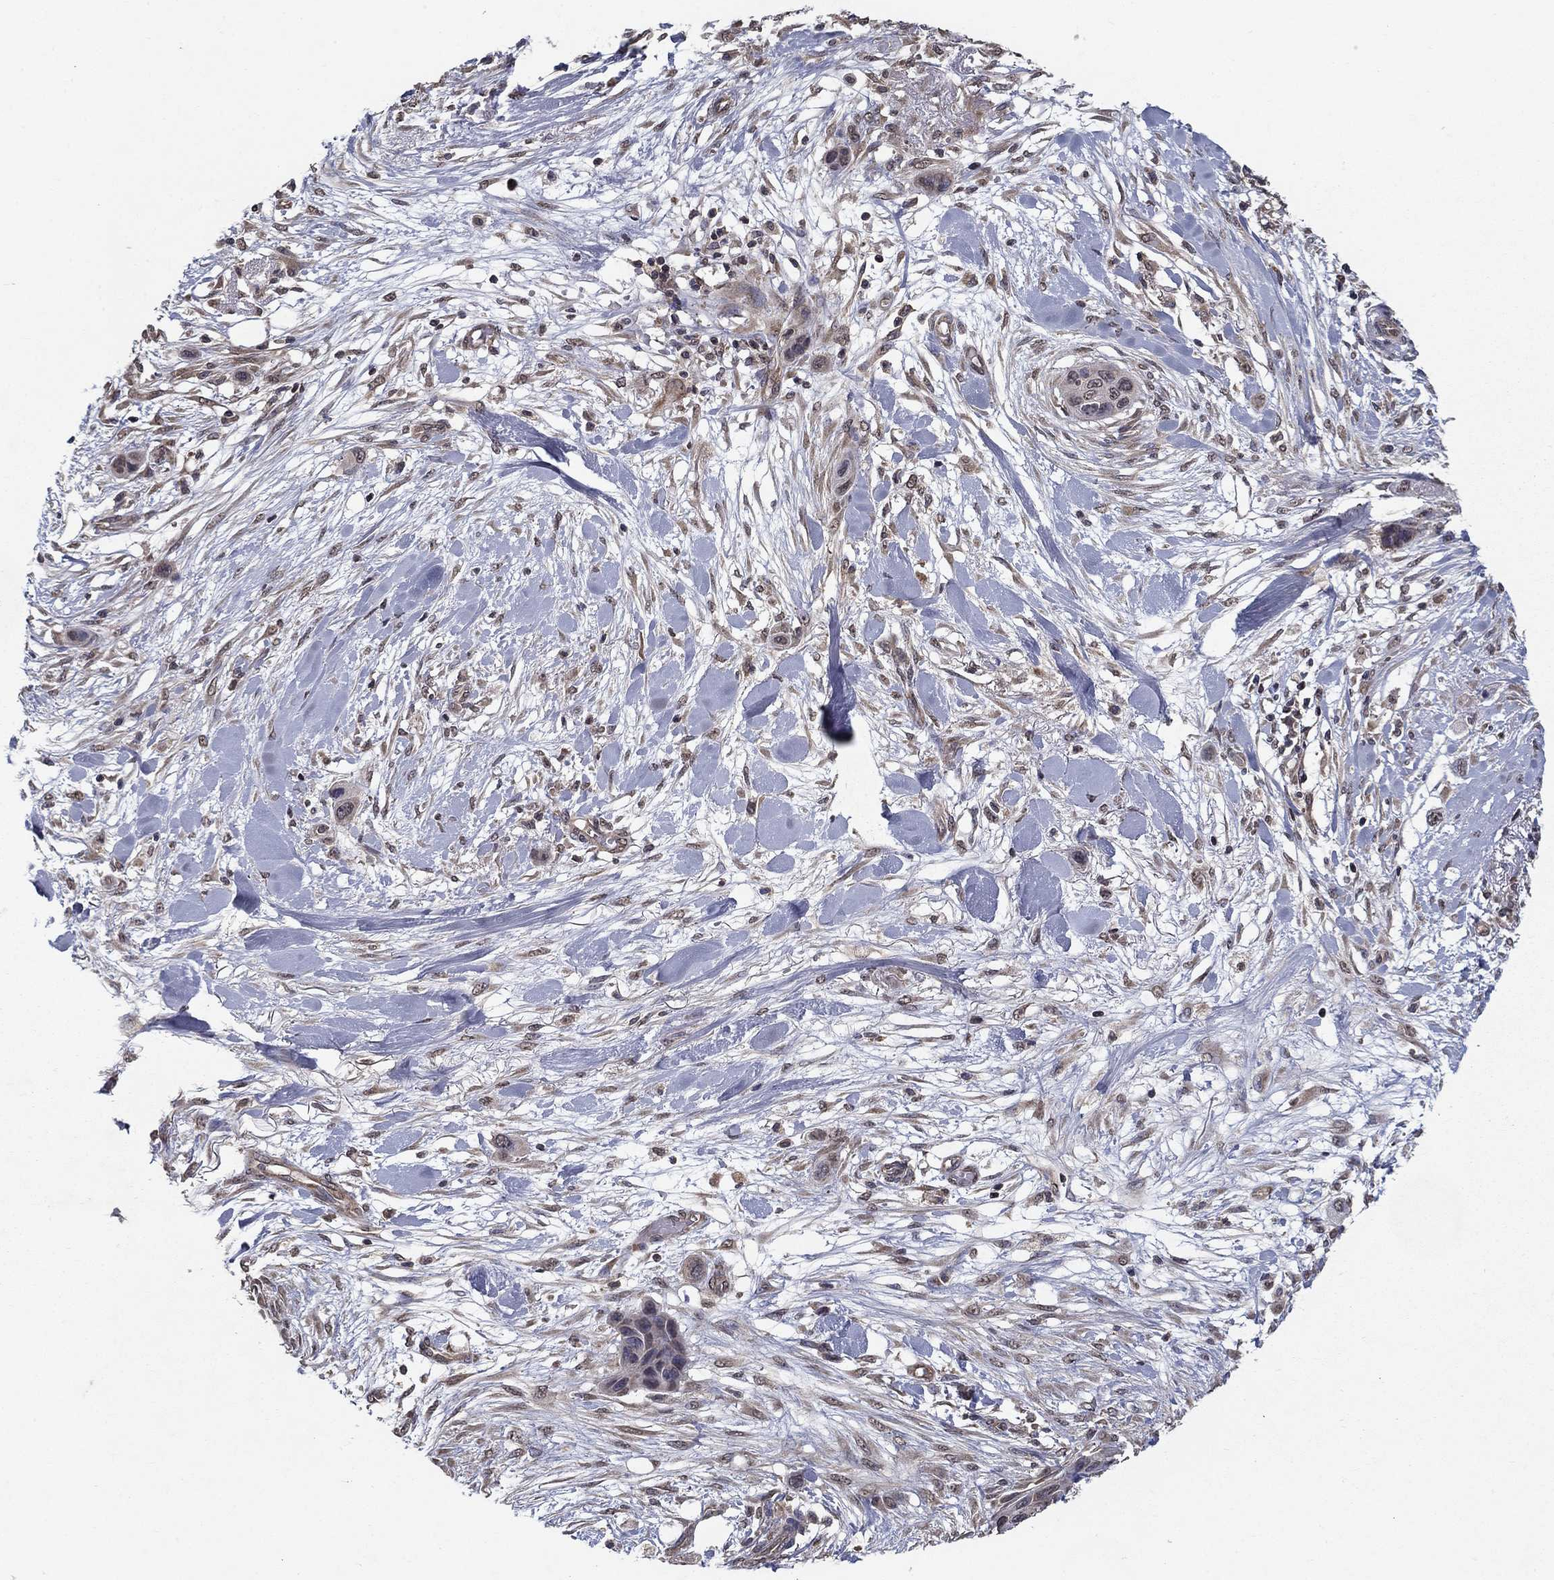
{"staining": {"intensity": "weak", "quantity": "<25%", "location": "cytoplasmic/membranous"}, "tissue": "skin cancer", "cell_type": "Tumor cells", "image_type": "cancer", "snomed": [{"axis": "morphology", "description": "Squamous cell carcinoma, NOS"}, {"axis": "topography", "description": "Skin"}], "caption": "A high-resolution photomicrograph shows immunohistochemistry staining of skin squamous cell carcinoma, which displays no significant staining in tumor cells.", "gene": "SLC2A13", "patient": {"sex": "male", "age": 79}}